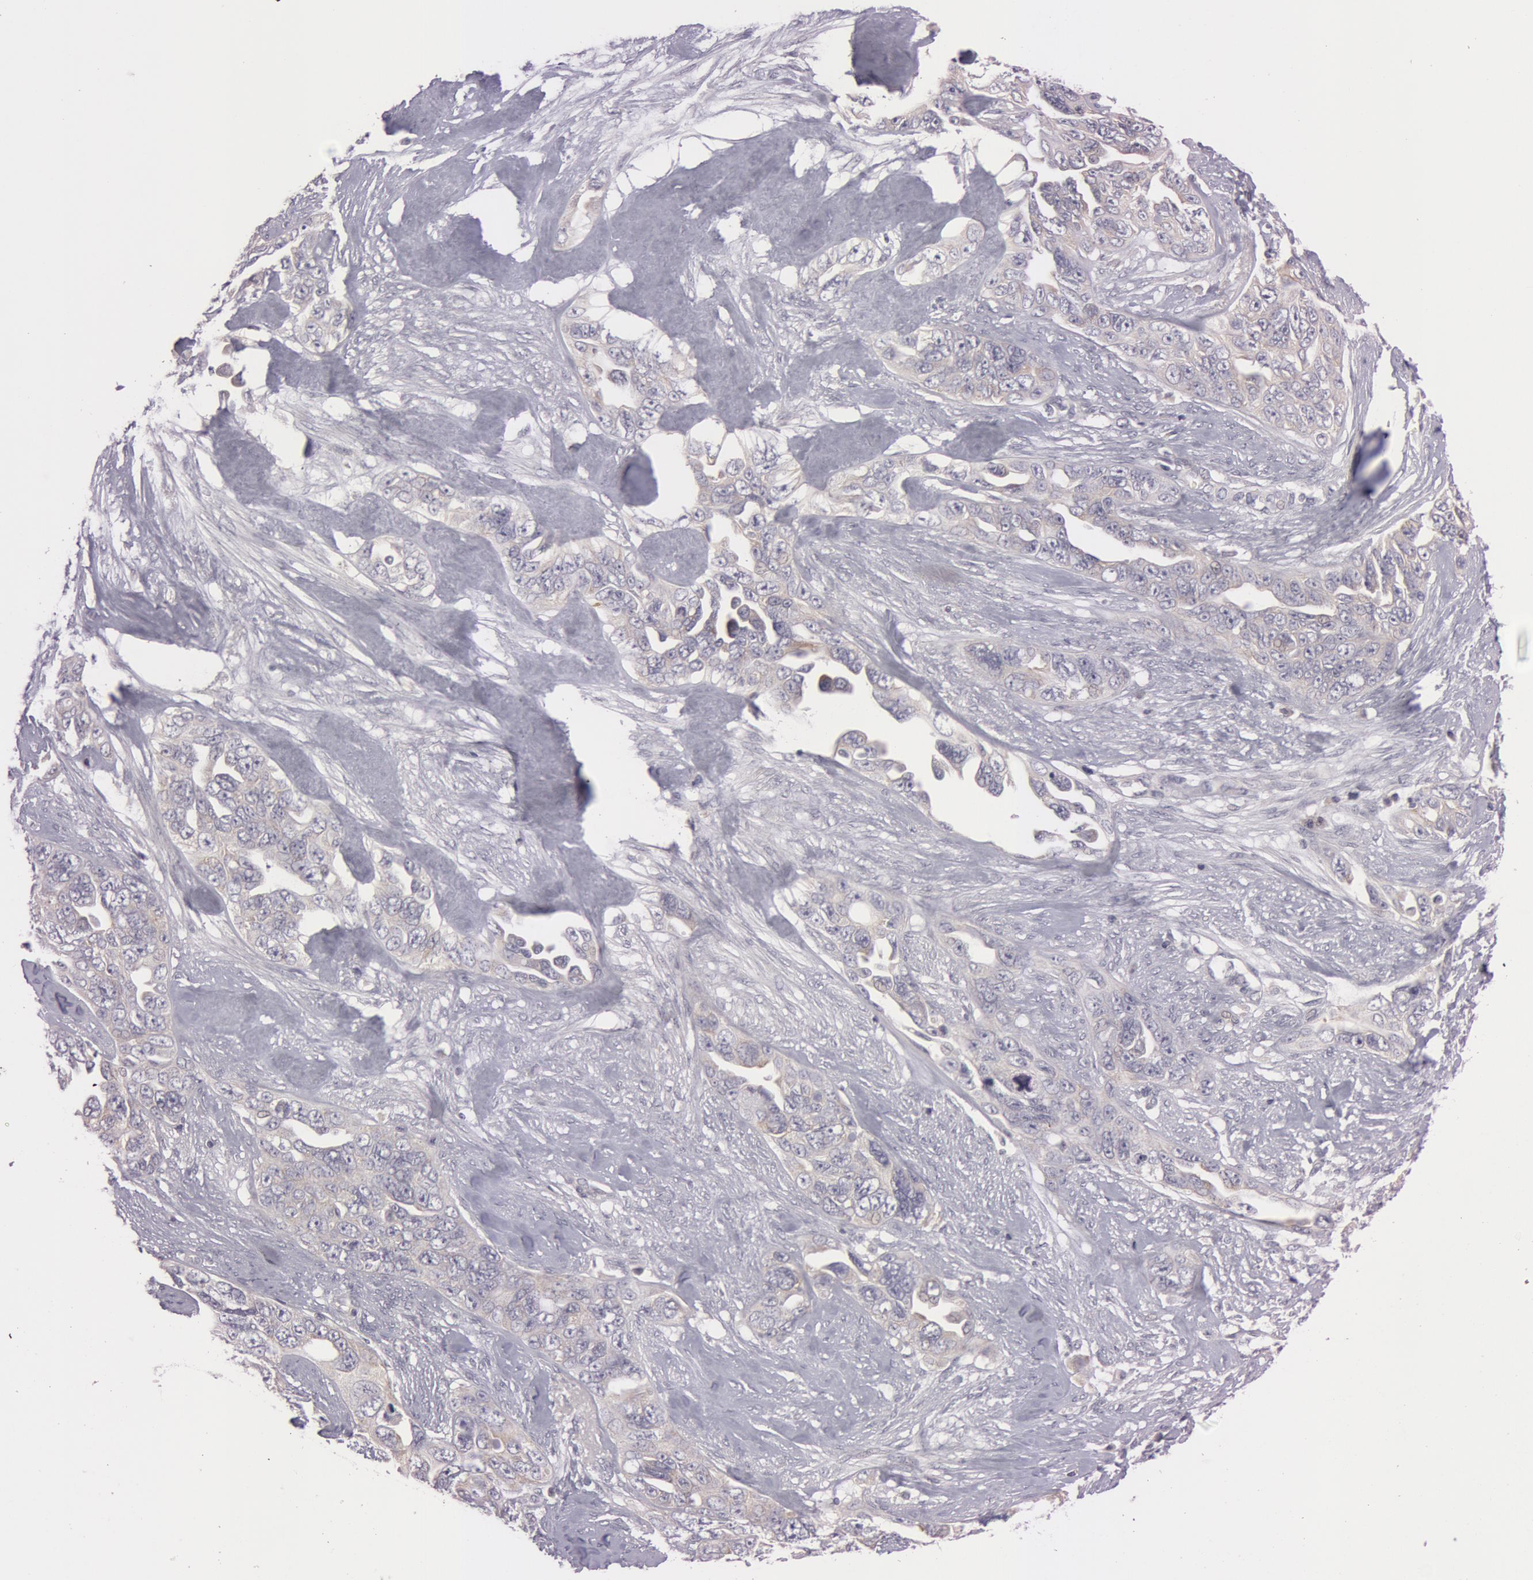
{"staining": {"intensity": "weak", "quantity": "25%-75%", "location": "cytoplasmic/membranous"}, "tissue": "ovarian cancer", "cell_type": "Tumor cells", "image_type": "cancer", "snomed": [{"axis": "morphology", "description": "Cystadenocarcinoma, serous, NOS"}, {"axis": "topography", "description": "Ovary"}], "caption": "Ovarian serous cystadenocarcinoma stained with IHC shows weak cytoplasmic/membranous staining in approximately 25%-75% of tumor cells.", "gene": "RALGAPA1", "patient": {"sex": "female", "age": 63}}